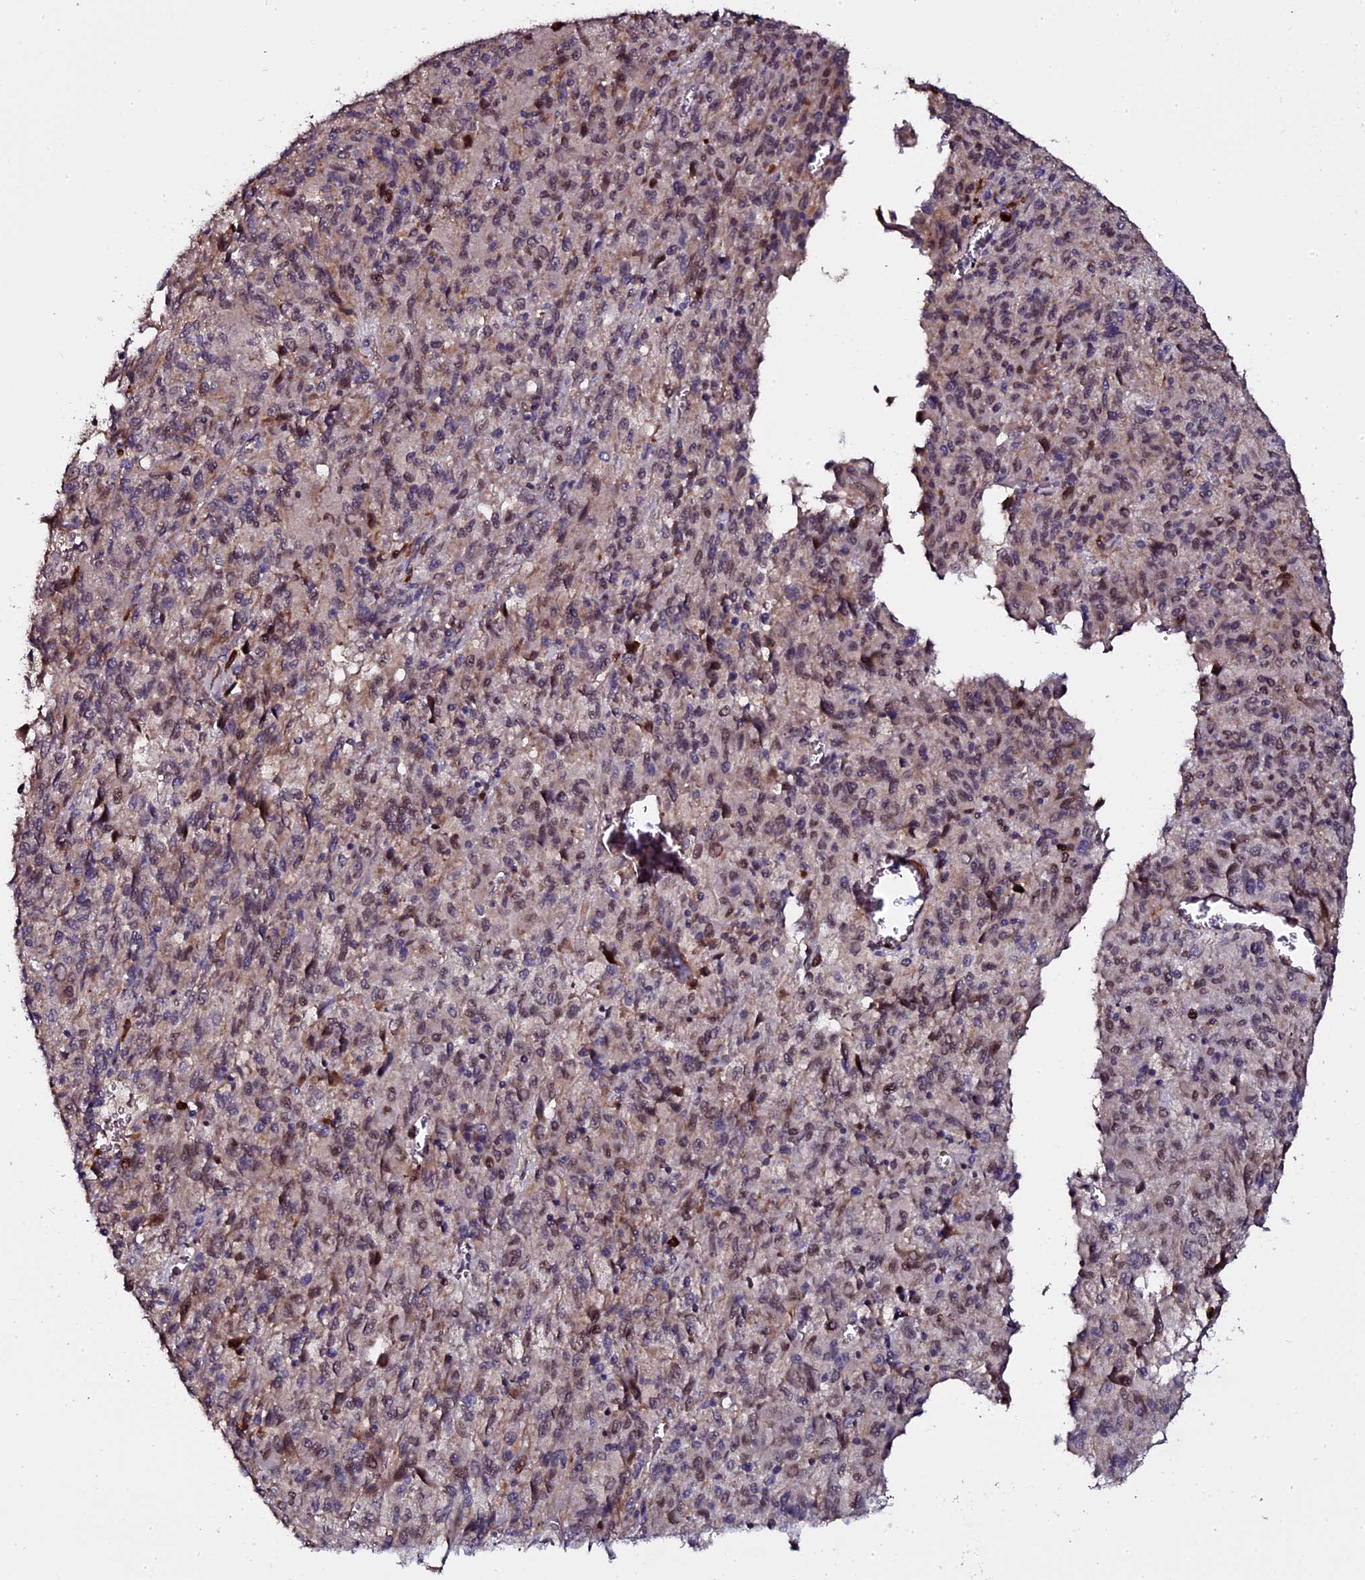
{"staining": {"intensity": "weak", "quantity": ">75%", "location": "nuclear"}, "tissue": "melanoma", "cell_type": "Tumor cells", "image_type": "cancer", "snomed": [{"axis": "morphology", "description": "Malignant melanoma, Metastatic site"}, {"axis": "topography", "description": "Lung"}], "caption": "This is a photomicrograph of IHC staining of melanoma, which shows weak staining in the nuclear of tumor cells.", "gene": "LYG2", "patient": {"sex": "male", "age": 64}}